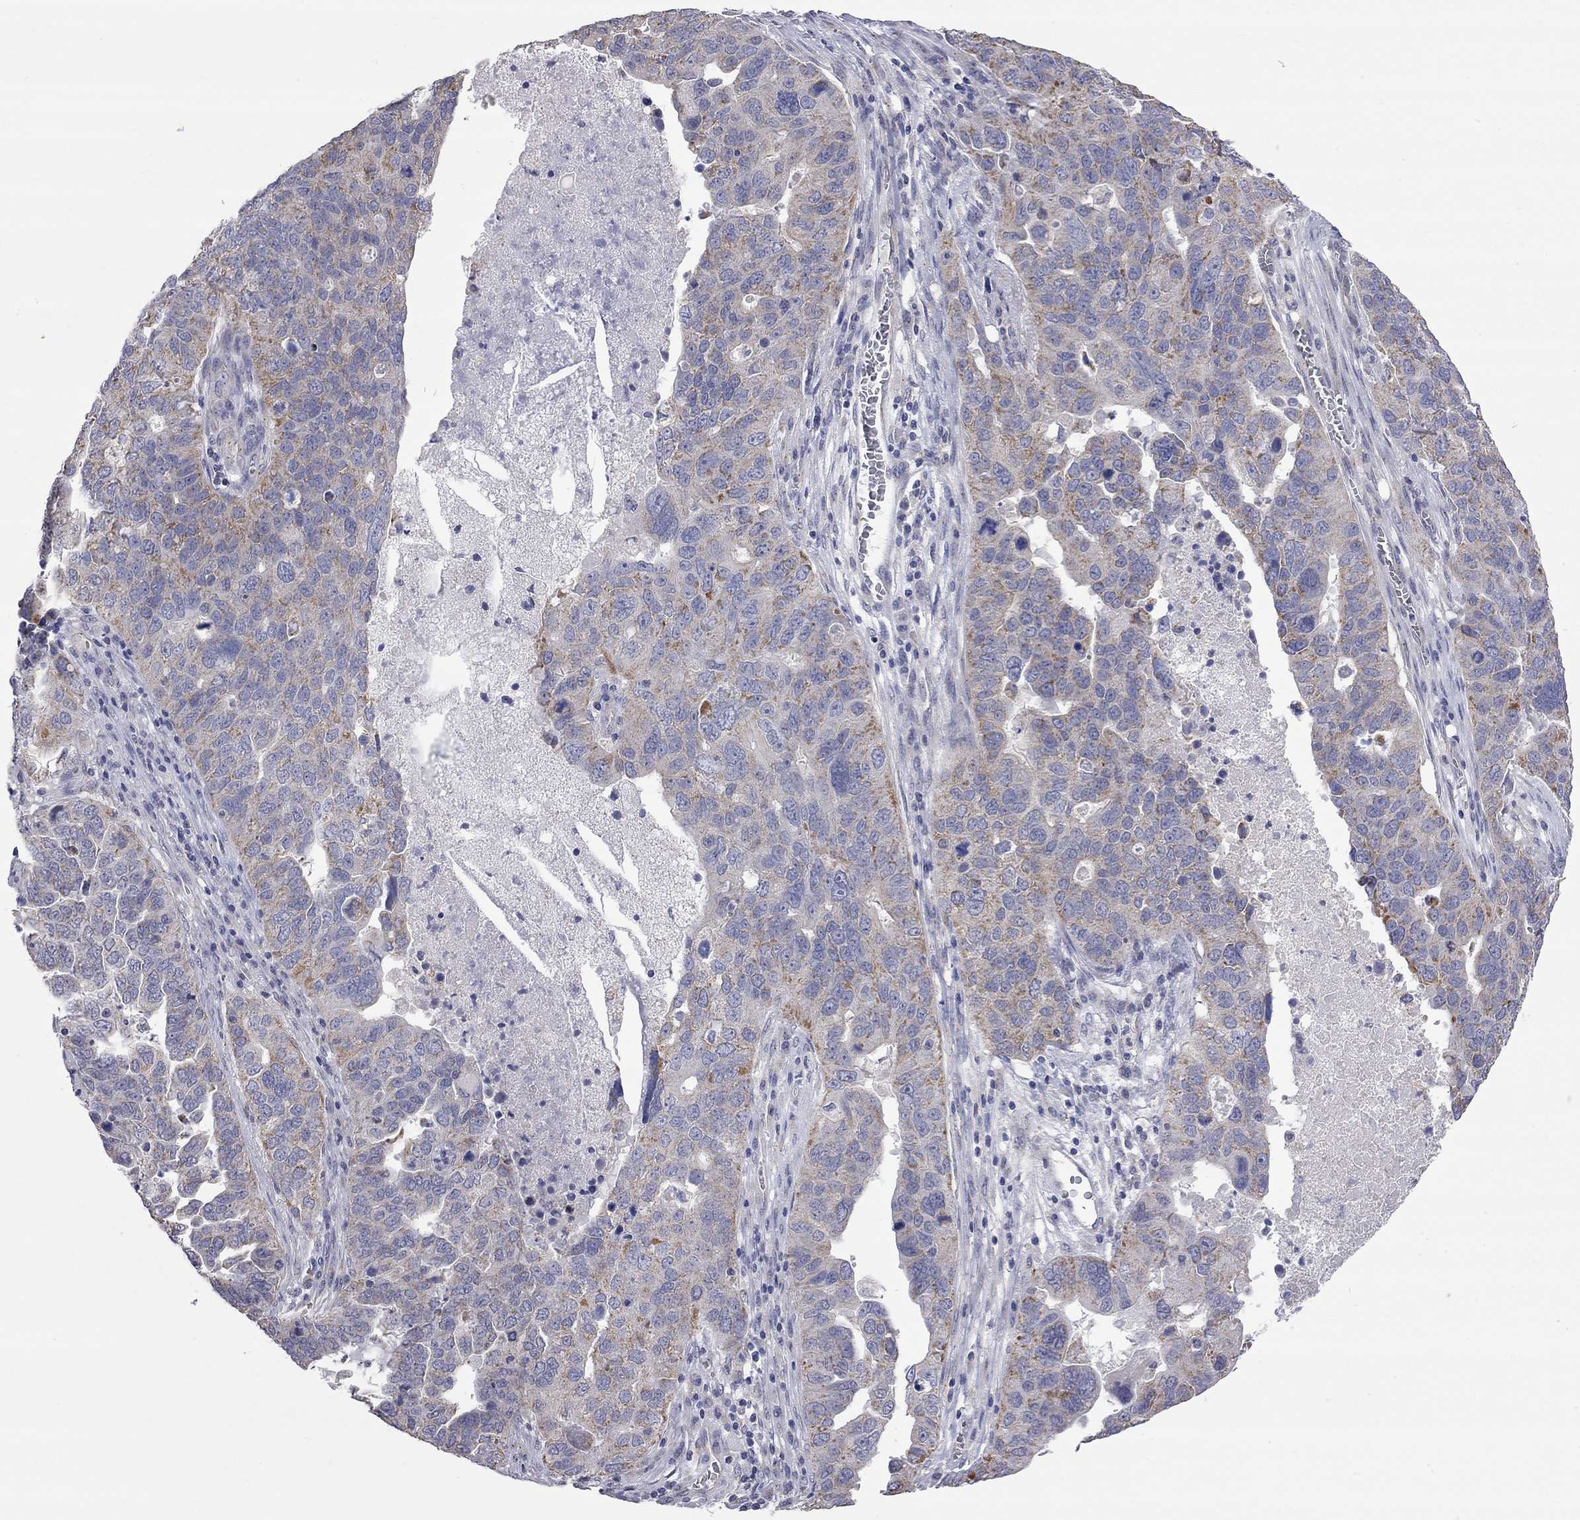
{"staining": {"intensity": "moderate", "quantity": "<25%", "location": "cytoplasmic/membranous"}, "tissue": "ovarian cancer", "cell_type": "Tumor cells", "image_type": "cancer", "snomed": [{"axis": "morphology", "description": "Carcinoma, endometroid"}, {"axis": "topography", "description": "Soft tissue"}, {"axis": "topography", "description": "Ovary"}], "caption": "There is low levels of moderate cytoplasmic/membranous expression in tumor cells of ovarian cancer (endometroid carcinoma), as demonstrated by immunohistochemical staining (brown color).", "gene": "OPRK1", "patient": {"sex": "female", "age": 52}}